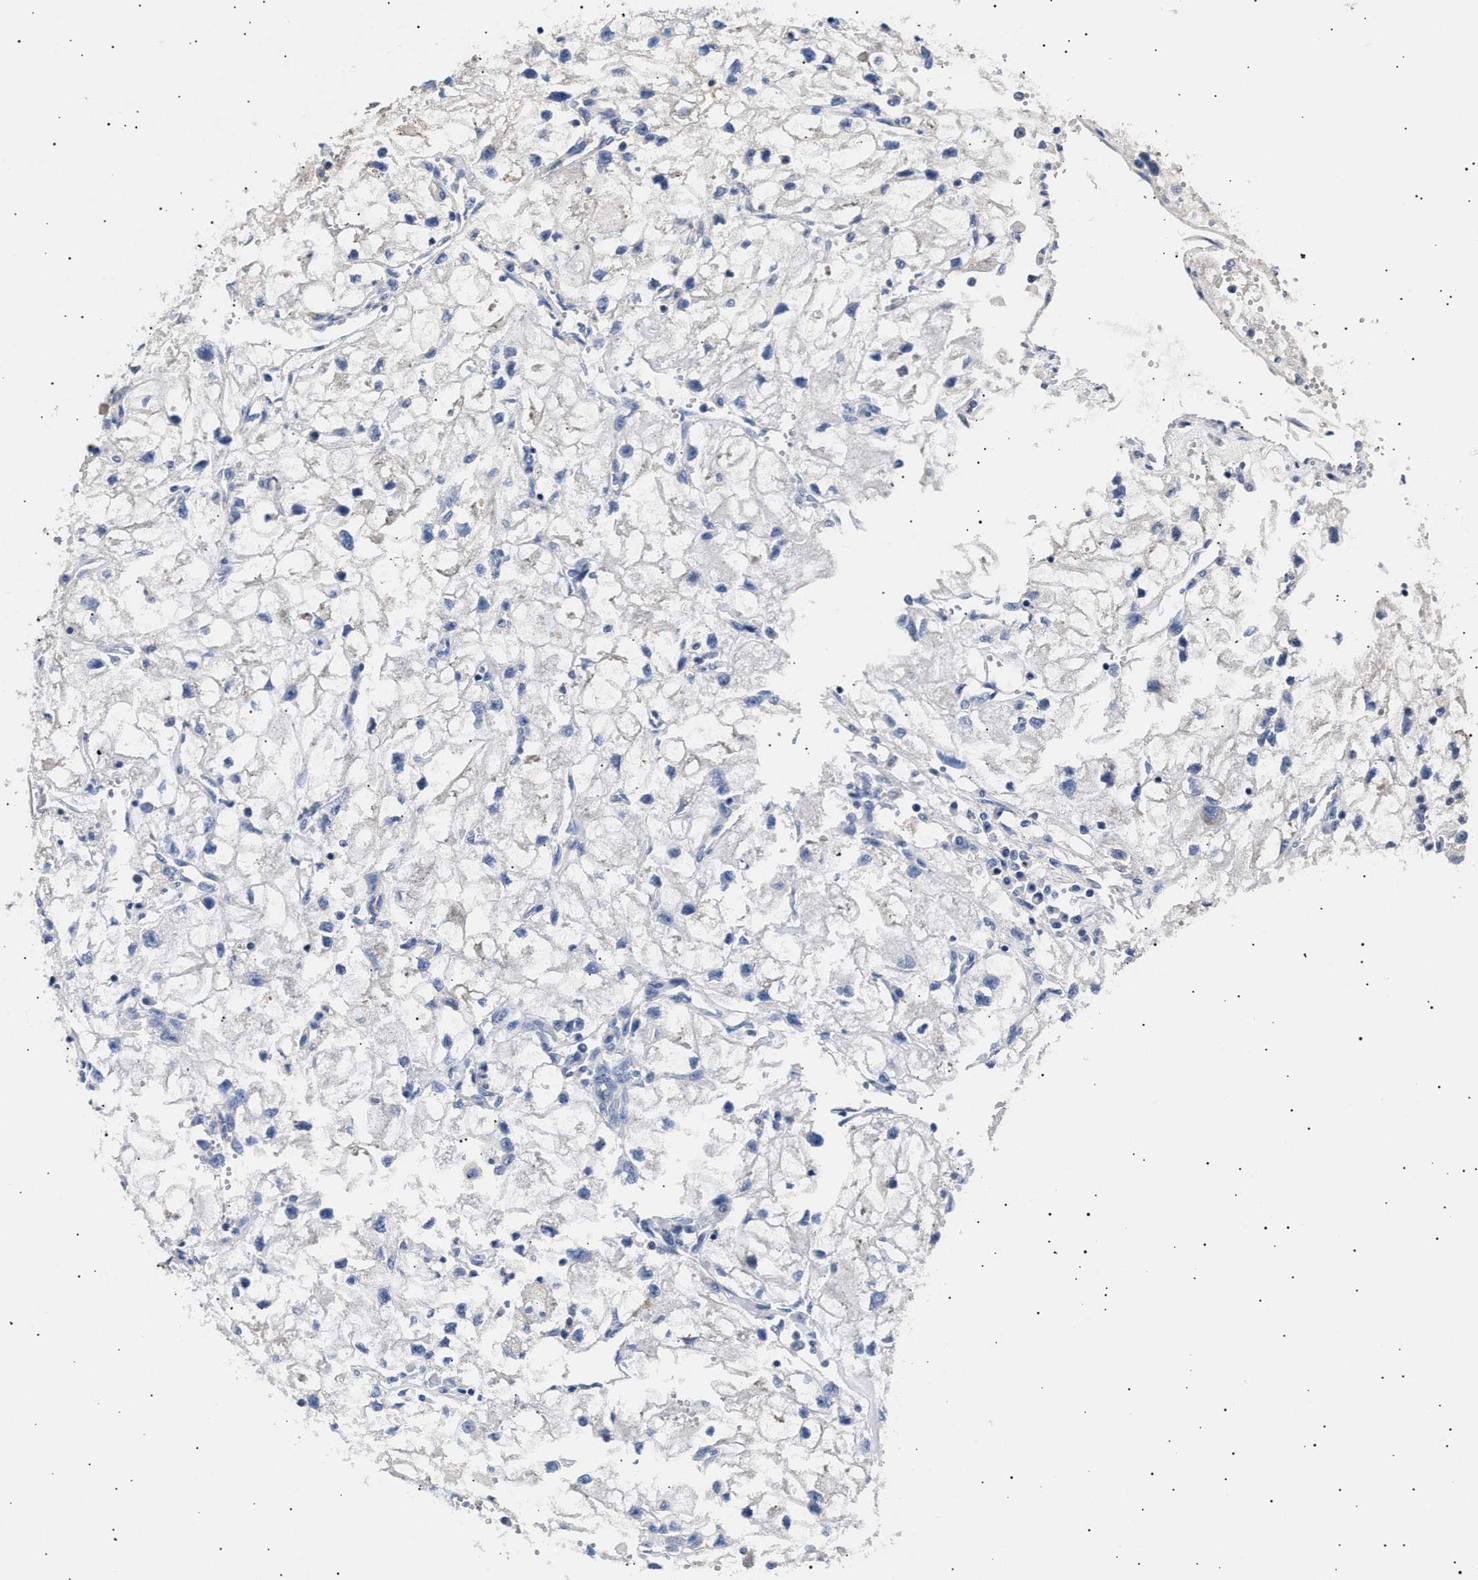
{"staining": {"intensity": "negative", "quantity": "none", "location": "none"}, "tissue": "renal cancer", "cell_type": "Tumor cells", "image_type": "cancer", "snomed": [{"axis": "morphology", "description": "Adenocarcinoma, NOS"}, {"axis": "topography", "description": "Kidney"}], "caption": "IHC micrograph of renal adenocarcinoma stained for a protein (brown), which displays no positivity in tumor cells.", "gene": "HEMGN", "patient": {"sex": "female", "age": 70}}